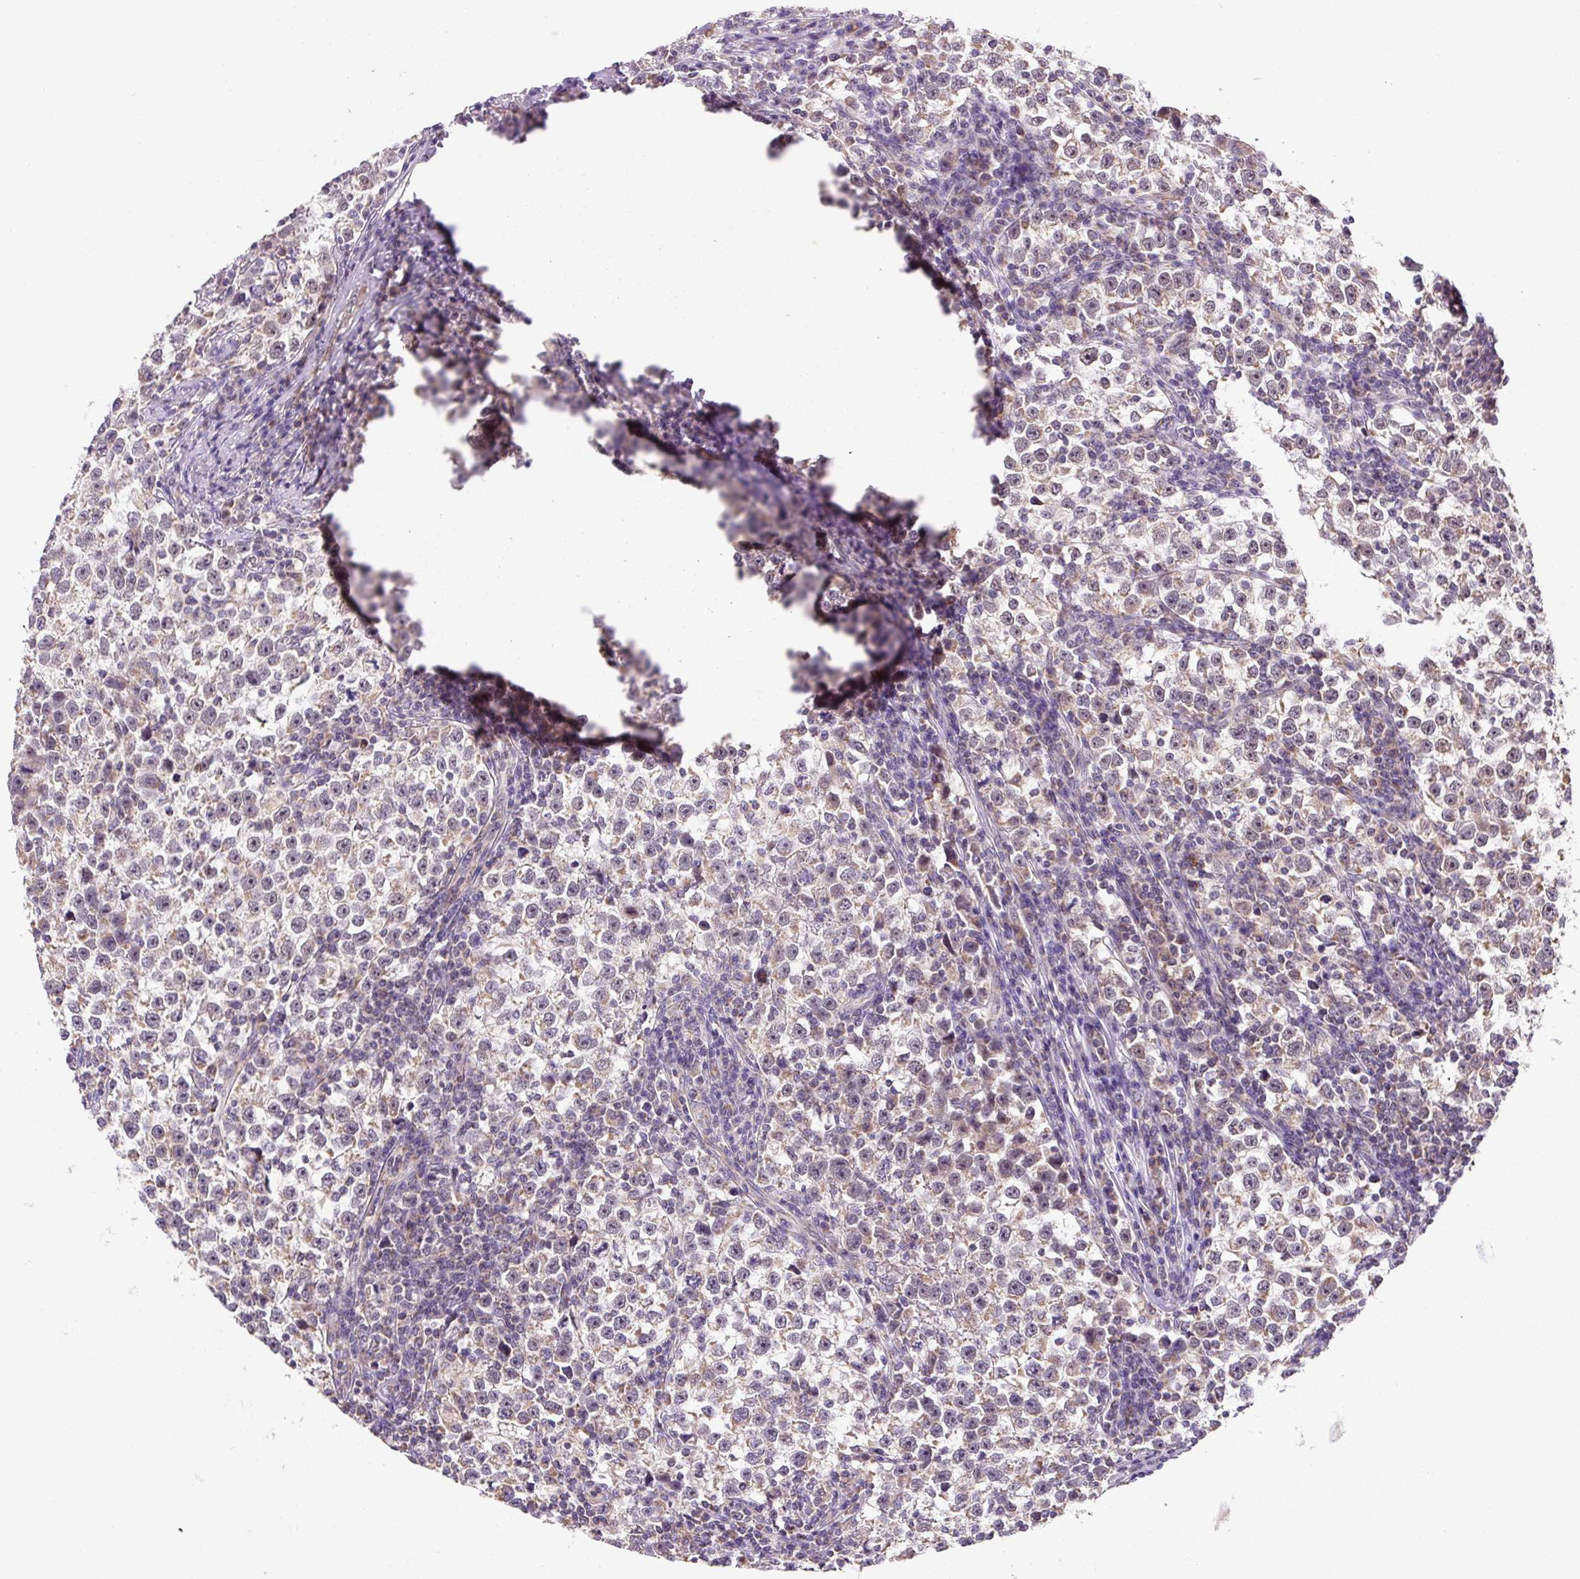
{"staining": {"intensity": "weak", "quantity": ">75%", "location": "cytoplasmic/membranous"}, "tissue": "testis cancer", "cell_type": "Tumor cells", "image_type": "cancer", "snomed": [{"axis": "morphology", "description": "Normal tissue, NOS"}, {"axis": "morphology", "description": "Seminoma, NOS"}, {"axis": "topography", "description": "Testis"}], "caption": "An image of human testis cancer stained for a protein exhibits weak cytoplasmic/membranous brown staining in tumor cells.", "gene": "MFSD9", "patient": {"sex": "male", "age": 43}}